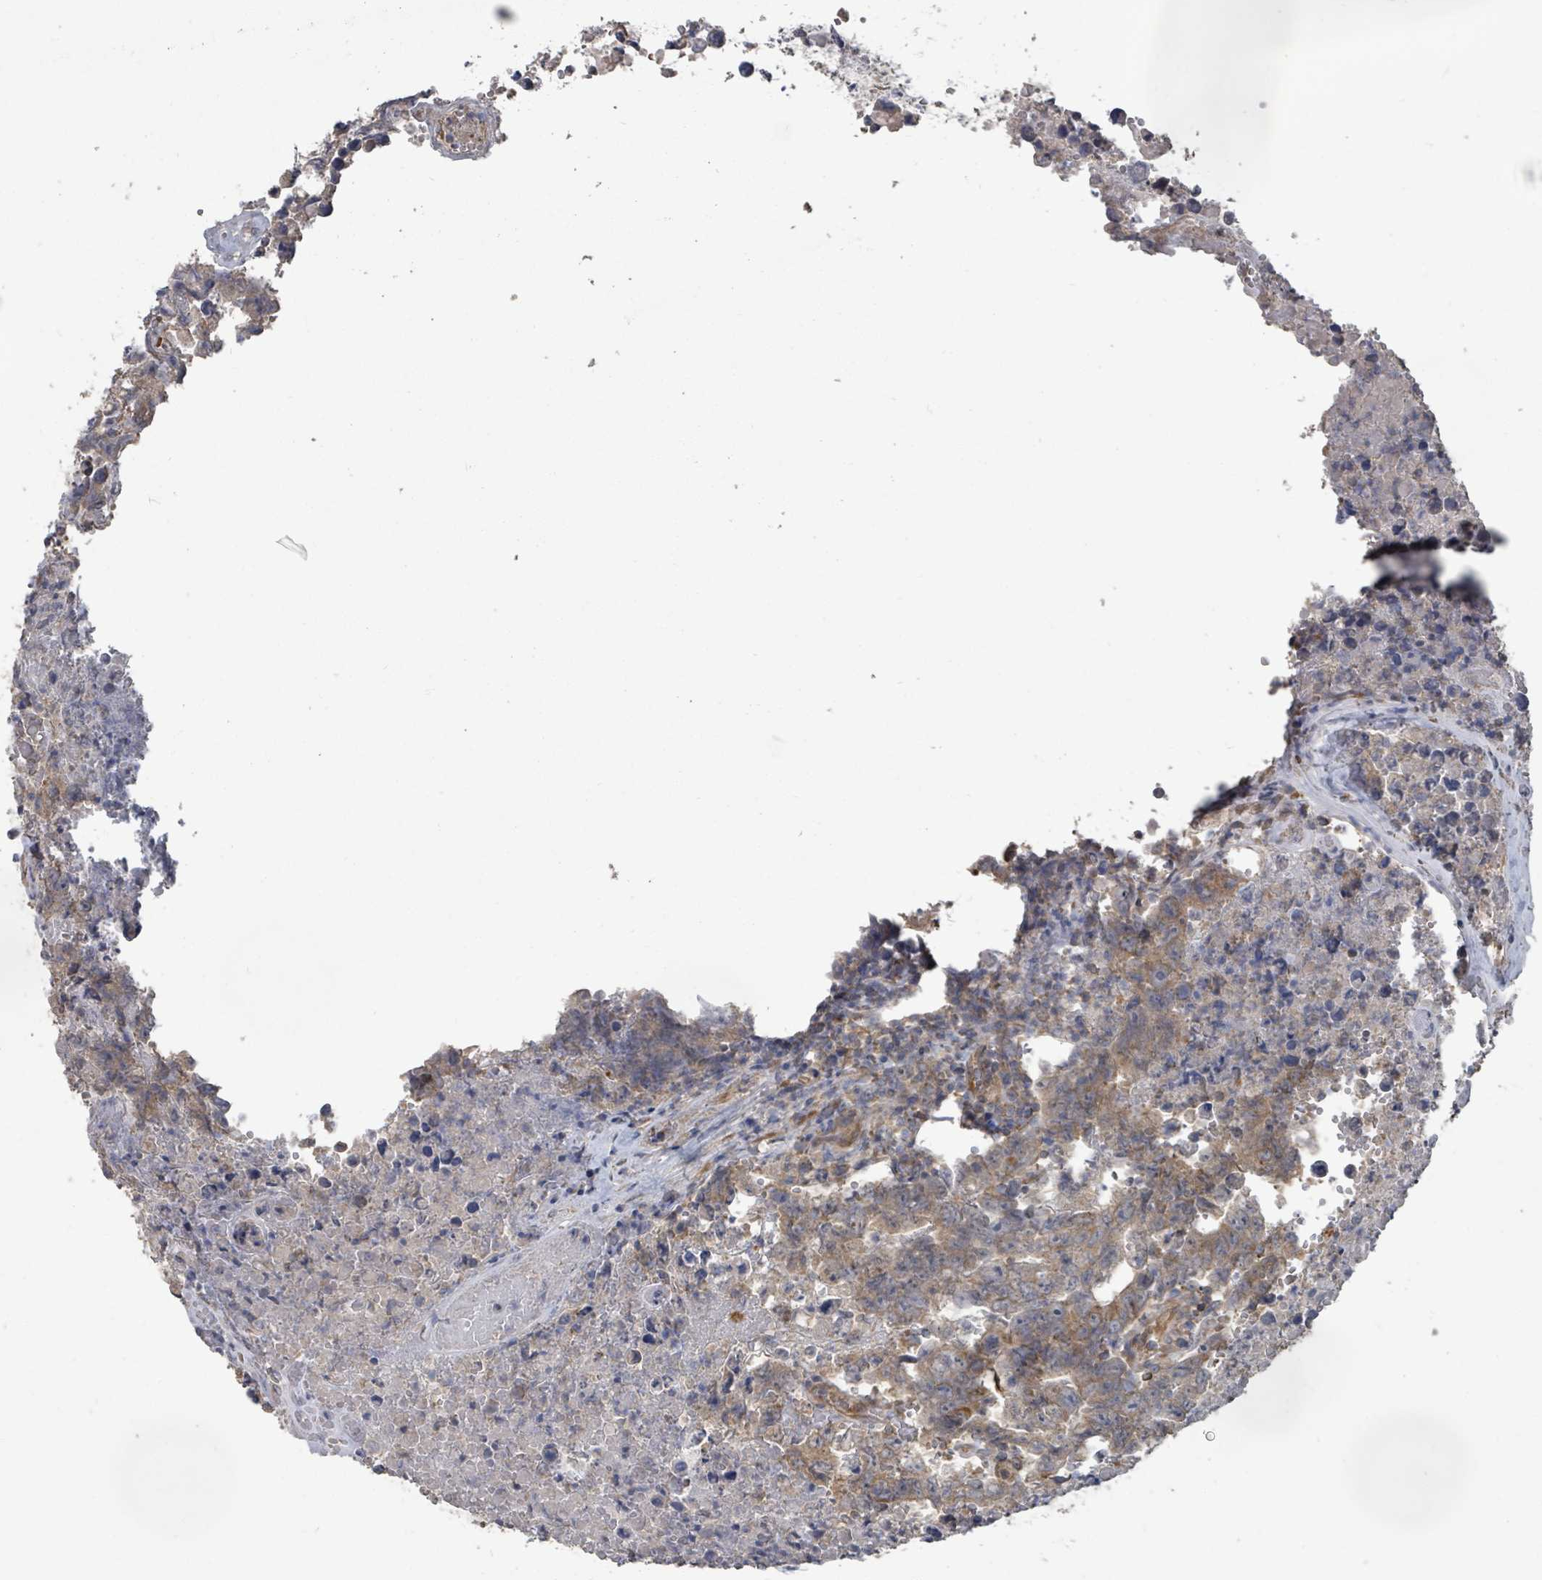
{"staining": {"intensity": "moderate", "quantity": ">75%", "location": "cytoplasmic/membranous"}, "tissue": "testis cancer", "cell_type": "Tumor cells", "image_type": "cancer", "snomed": [{"axis": "morphology", "description": "Normal tissue, NOS"}, {"axis": "morphology", "description": "Carcinoma, Embryonal, NOS"}, {"axis": "topography", "description": "Testis"}, {"axis": "topography", "description": "Epididymis"}], "caption": "Human embryonal carcinoma (testis) stained for a protein (brown) demonstrates moderate cytoplasmic/membranous positive positivity in approximately >75% of tumor cells.", "gene": "SLC9A7", "patient": {"sex": "male", "age": 25}}